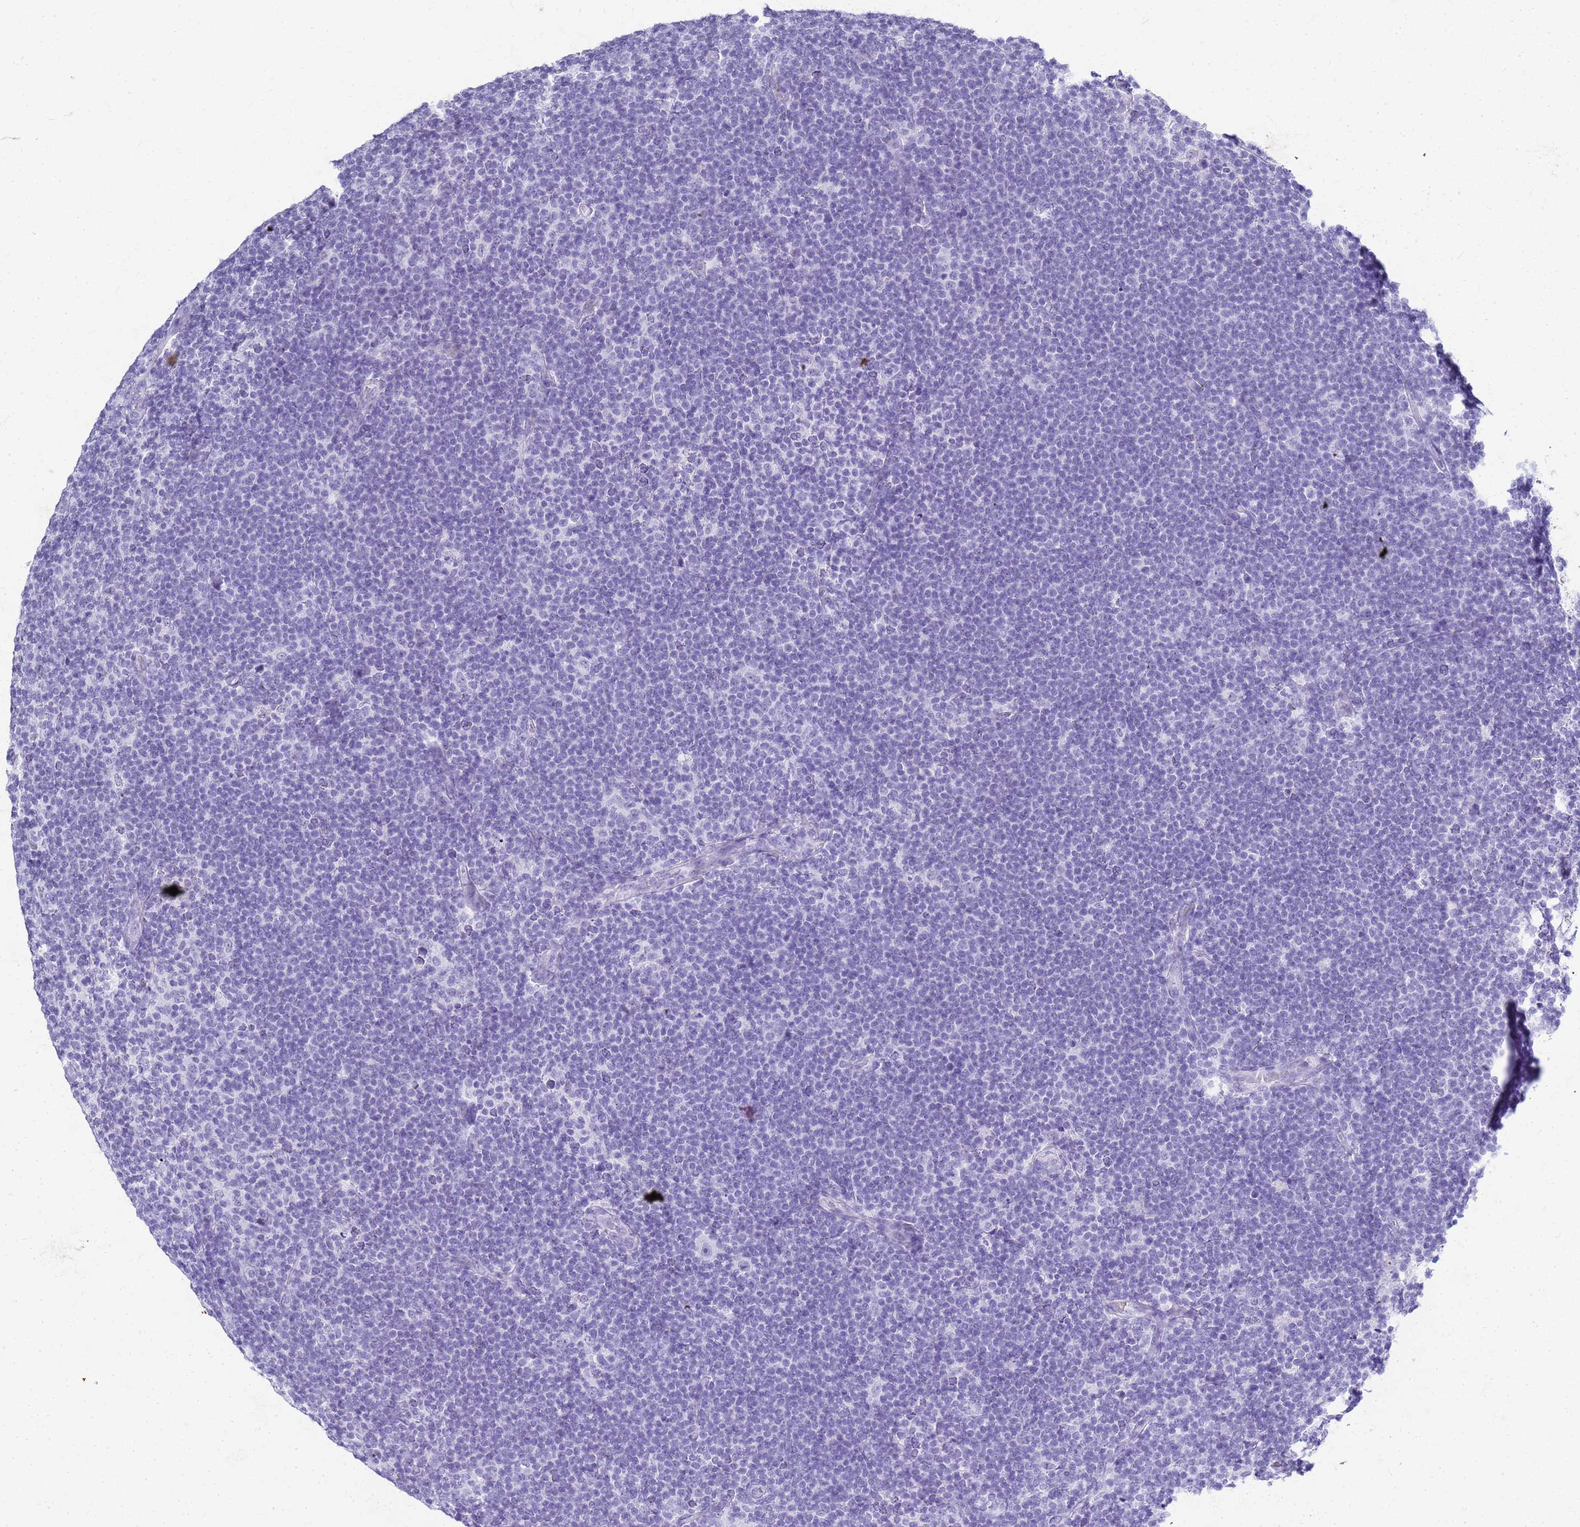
{"staining": {"intensity": "negative", "quantity": "none", "location": "none"}, "tissue": "lymphoma", "cell_type": "Tumor cells", "image_type": "cancer", "snomed": [{"axis": "morphology", "description": "Hodgkin's disease, NOS"}, {"axis": "topography", "description": "Lymph node"}], "caption": "High magnification brightfield microscopy of lymphoma stained with DAB (3,3'-diaminobenzidine) (brown) and counterstained with hematoxylin (blue): tumor cells show no significant staining.", "gene": "SLC7A9", "patient": {"sex": "female", "age": 57}}